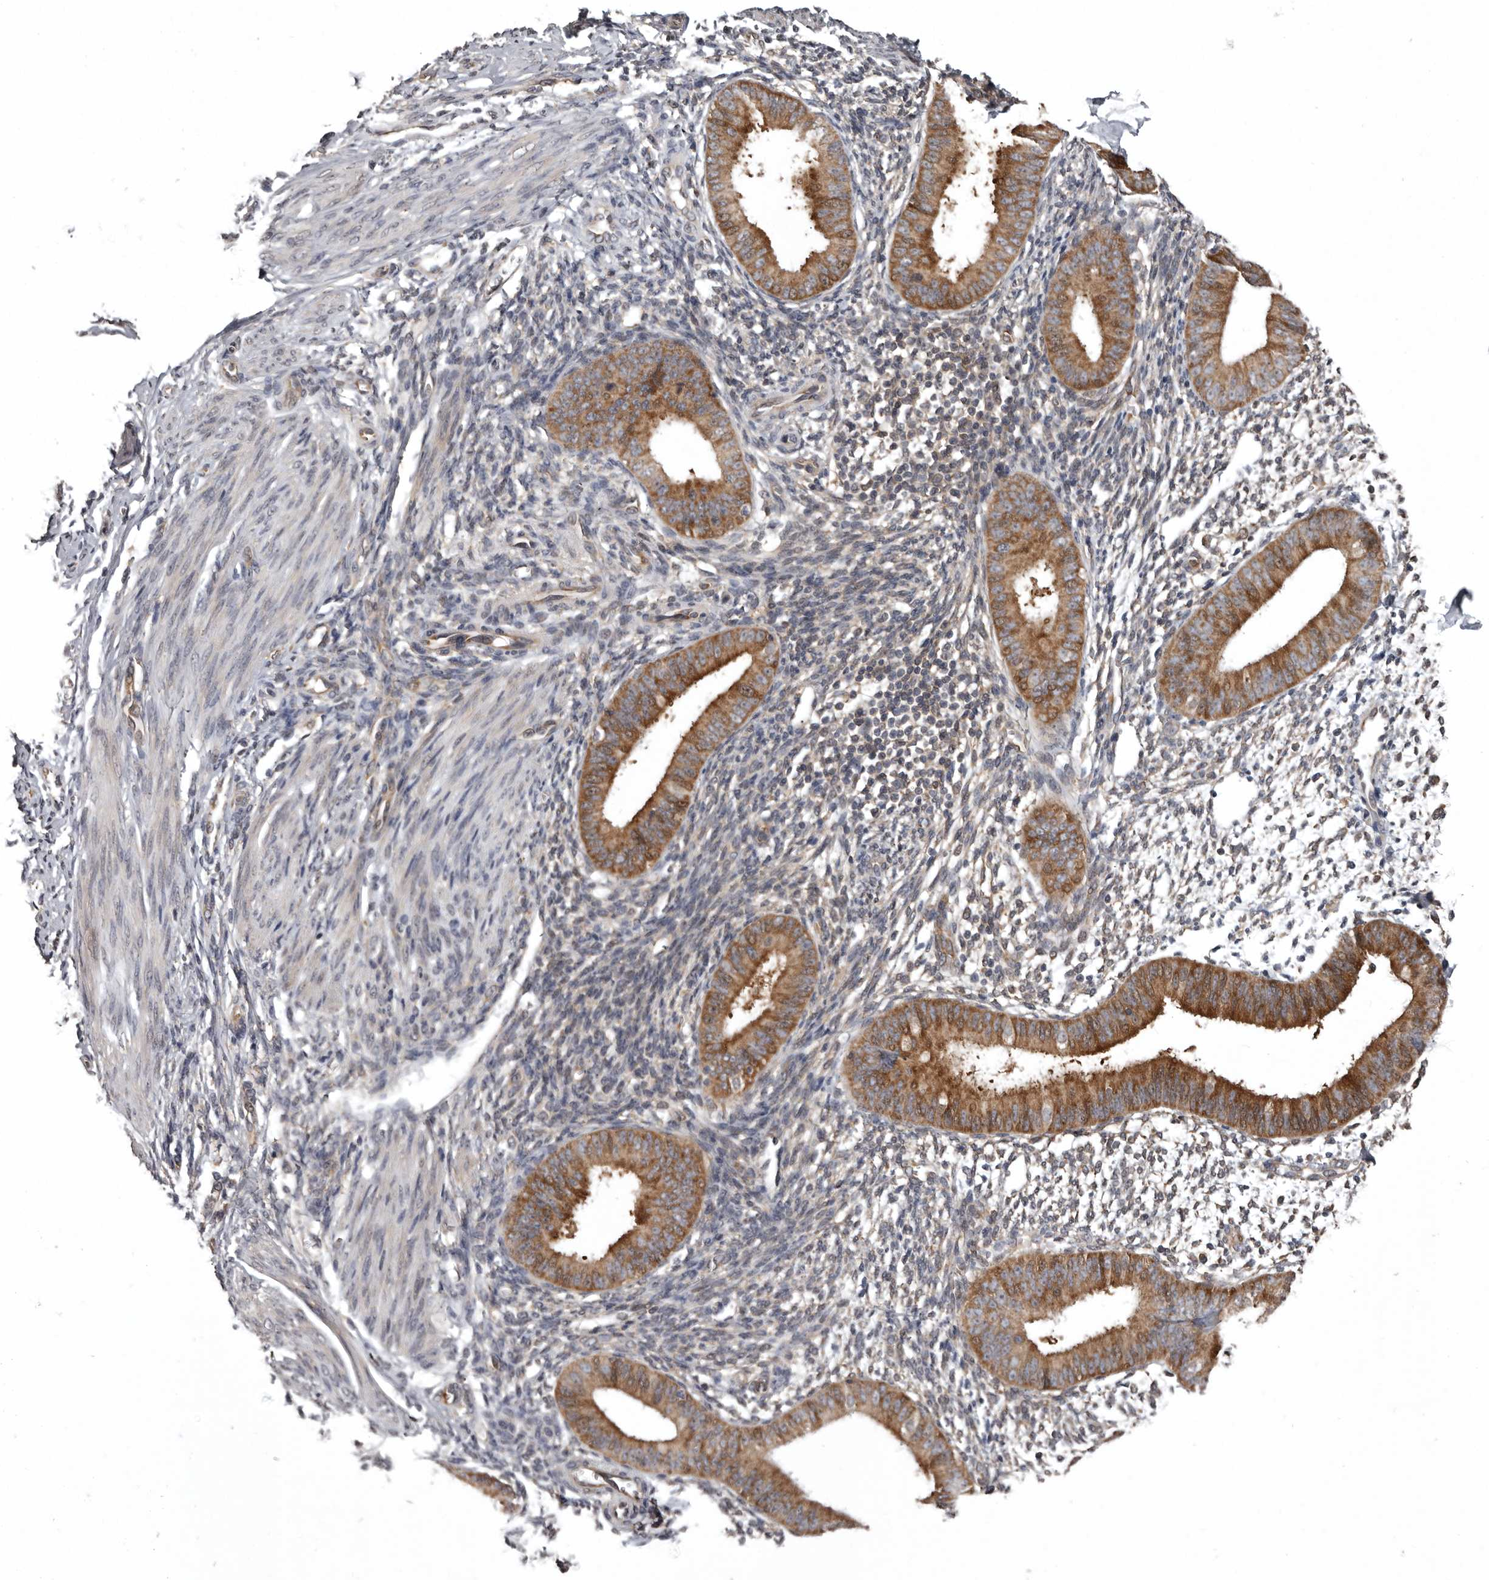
{"staining": {"intensity": "weak", "quantity": "<25%", "location": "cytoplasmic/membranous"}, "tissue": "endometrium", "cell_type": "Cells in endometrial stroma", "image_type": "normal", "snomed": [{"axis": "morphology", "description": "Normal tissue, NOS"}, {"axis": "topography", "description": "Uterus"}, {"axis": "topography", "description": "Endometrium"}], "caption": "This is a micrograph of immunohistochemistry (IHC) staining of benign endometrium, which shows no positivity in cells in endometrial stroma.", "gene": "DARS1", "patient": {"sex": "female", "age": 48}}